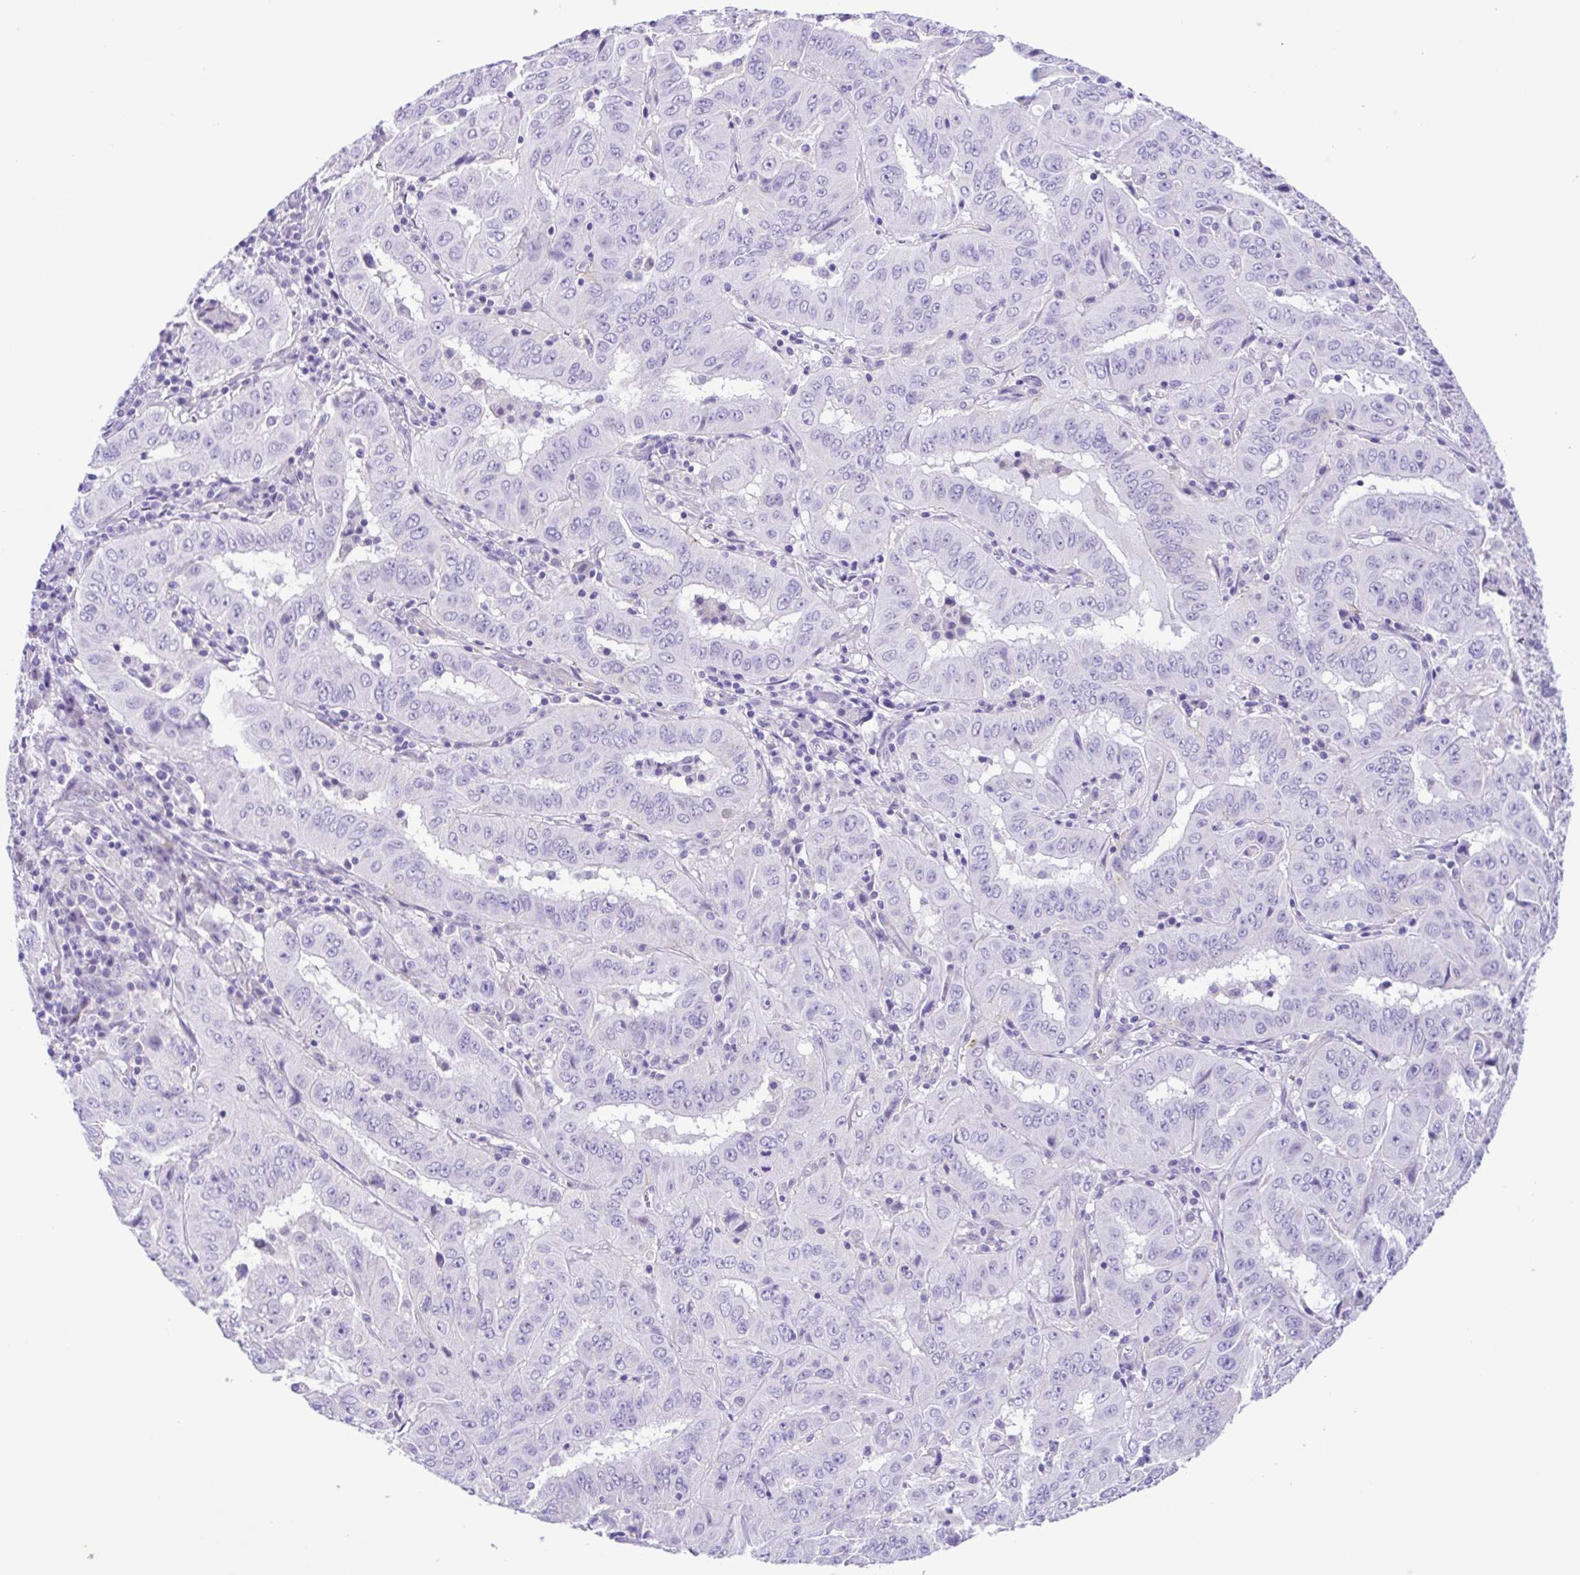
{"staining": {"intensity": "negative", "quantity": "none", "location": "none"}, "tissue": "pancreatic cancer", "cell_type": "Tumor cells", "image_type": "cancer", "snomed": [{"axis": "morphology", "description": "Adenocarcinoma, NOS"}, {"axis": "topography", "description": "Pancreas"}], "caption": "Protein analysis of pancreatic cancer (adenocarcinoma) reveals no significant expression in tumor cells.", "gene": "ISM2", "patient": {"sex": "male", "age": 63}}